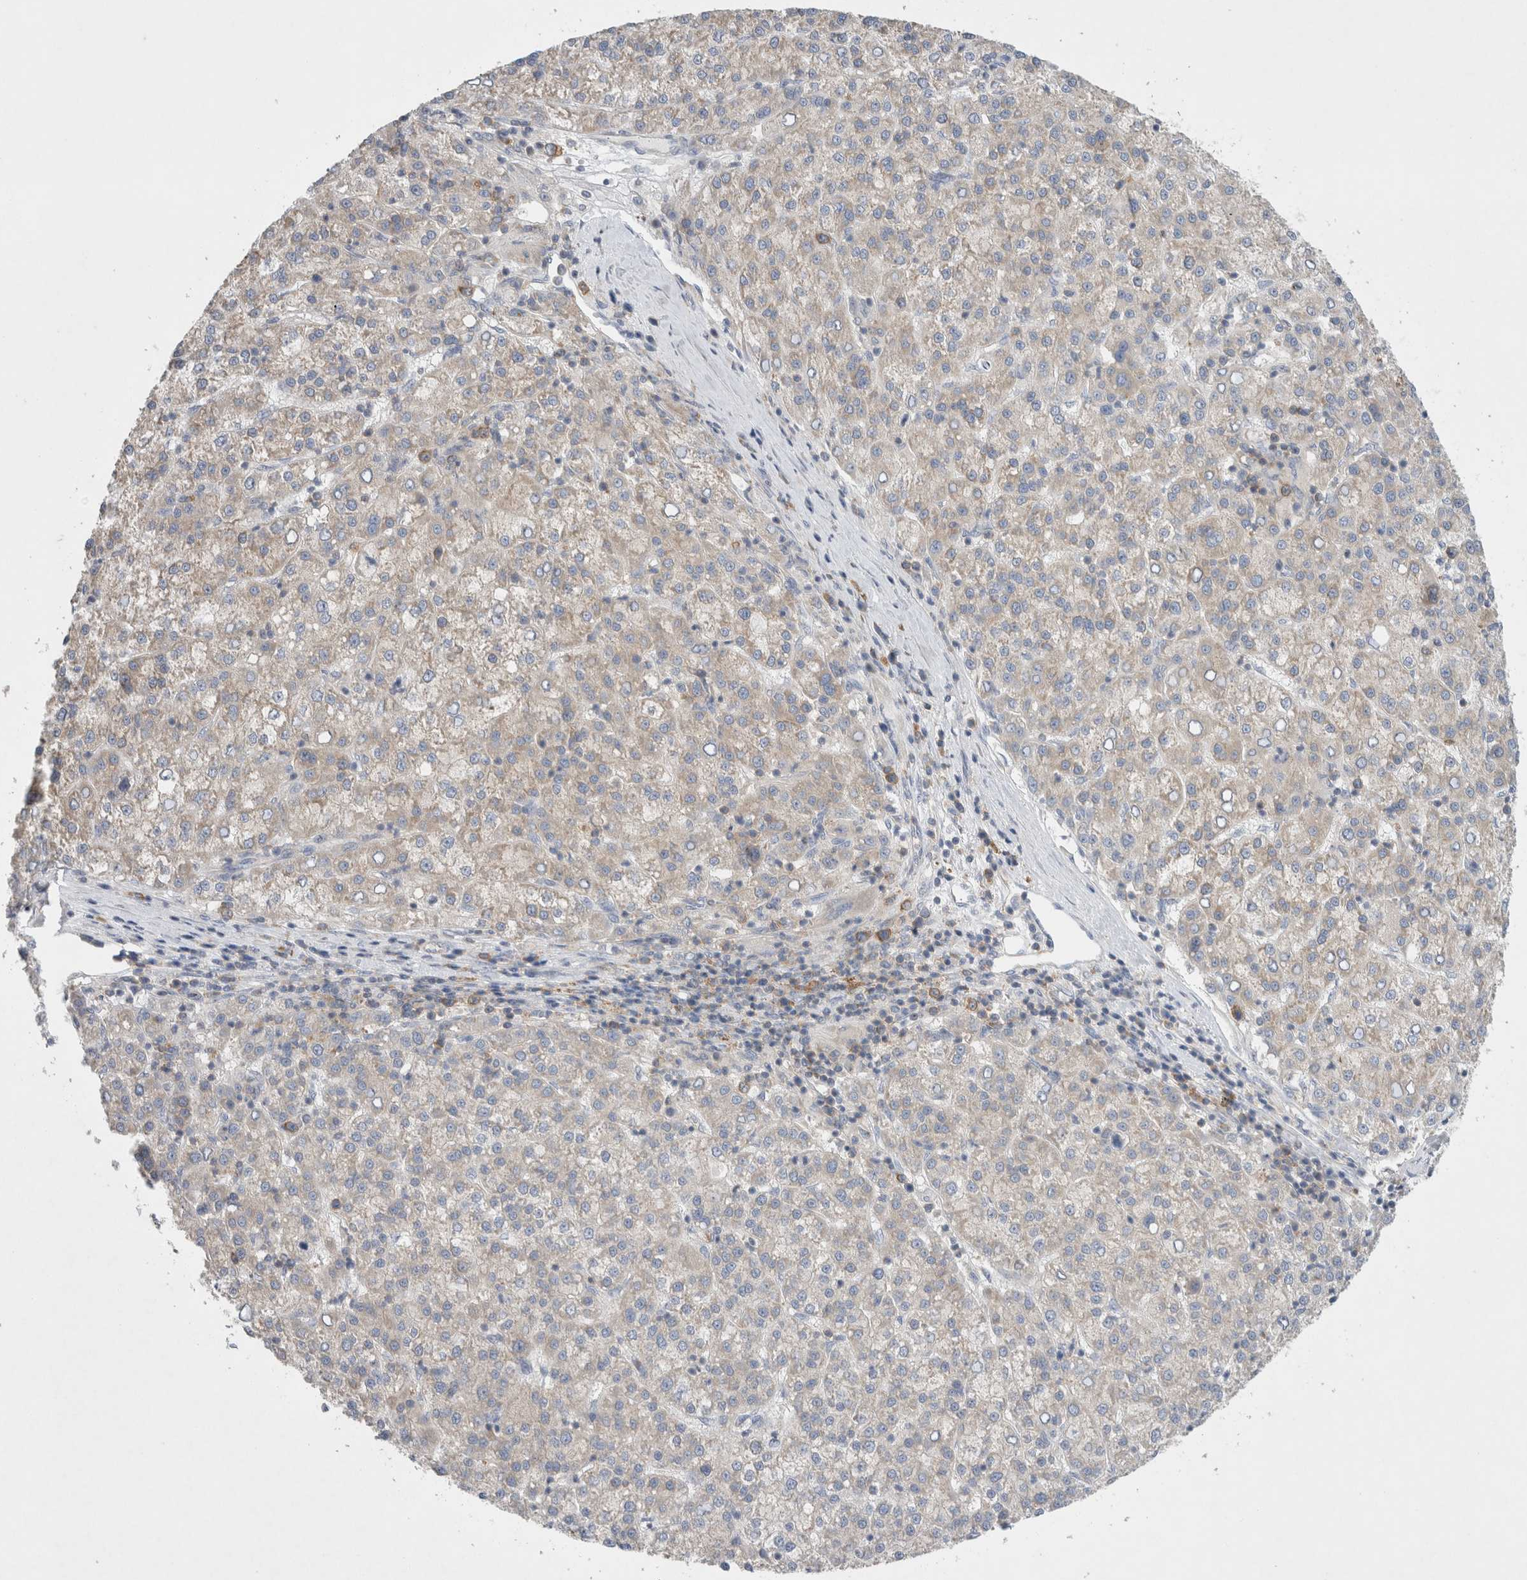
{"staining": {"intensity": "weak", "quantity": "<25%", "location": "cytoplasmic/membranous"}, "tissue": "liver cancer", "cell_type": "Tumor cells", "image_type": "cancer", "snomed": [{"axis": "morphology", "description": "Carcinoma, Hepatocellular, NOS"}, {"axis": "topography", "description": "Liver"}], "caption": "A high-resolution image shows immunohistochemistry staining of liver cancer (hepatocellular carcinoma), which shows no significant staining in tumor cells.", "gene": "ZNF23", "patient": {"sex": "female", "age": 58}}